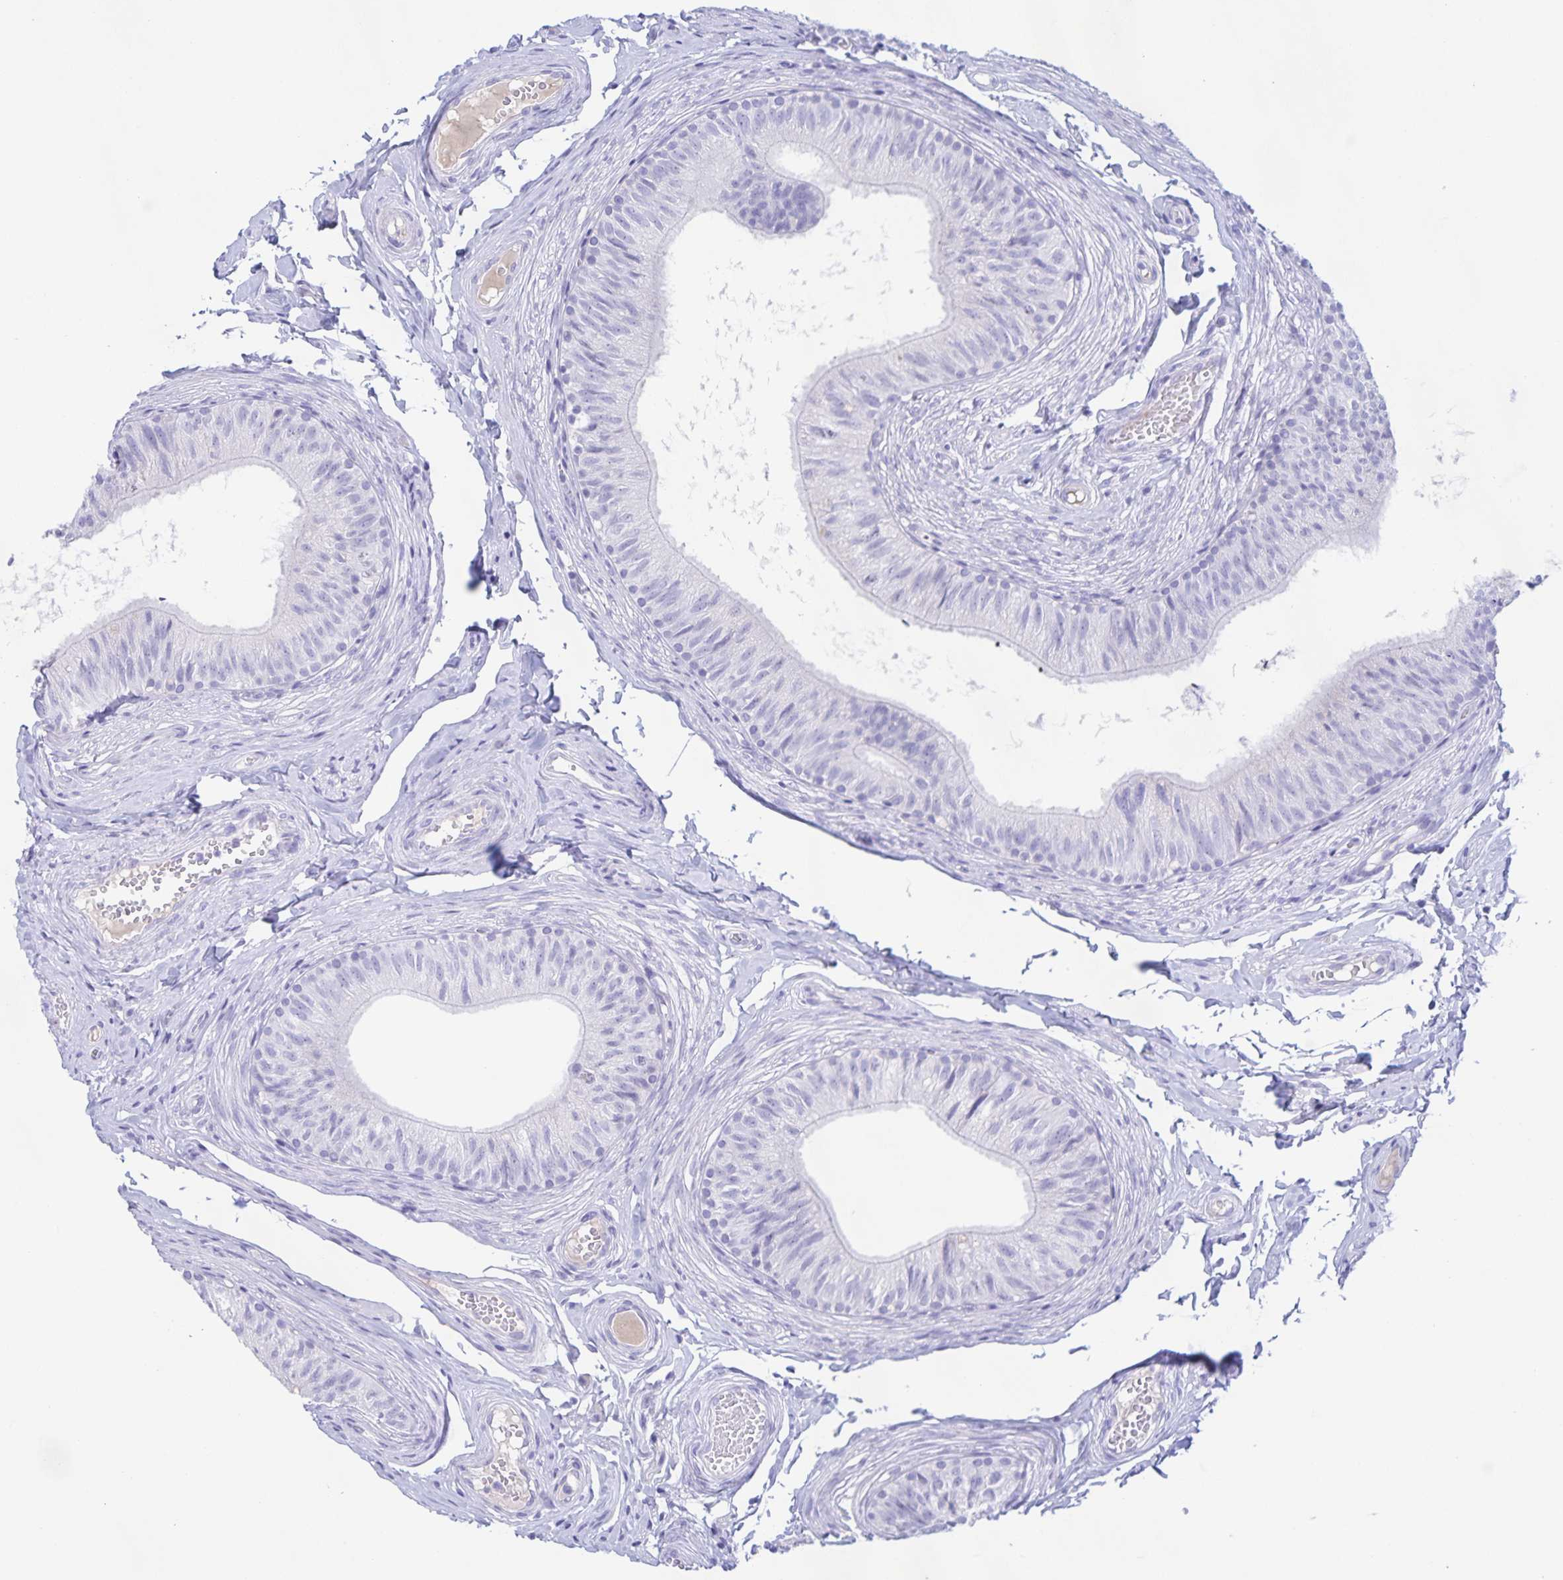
{"staining": {"intensity": "negative", "quantity": "none", "location": "none"}, "tissue": "epididymis", "cell_type": "Glandular cells", "image_type": "normal", "snomed": [{"axis": "morphology", "description": "Normal tissue, NOS"}, {"axis": "topography", "description": "Epididymis, spermatic cord, NOS"}, {"axis": "topography", "description": "Epididymis"}, {"axis": "topography", "description": "Peripheral nerve tissue"}], "caption": "IHC image of unremarkable epididymis: human epididymis stained with DAB (3,3'-diaminobenzidine) exhibits no significant protein expression in glandular cells.", "gene": "CATSPER4", "patient": {"sex": "male", "age": 29}}